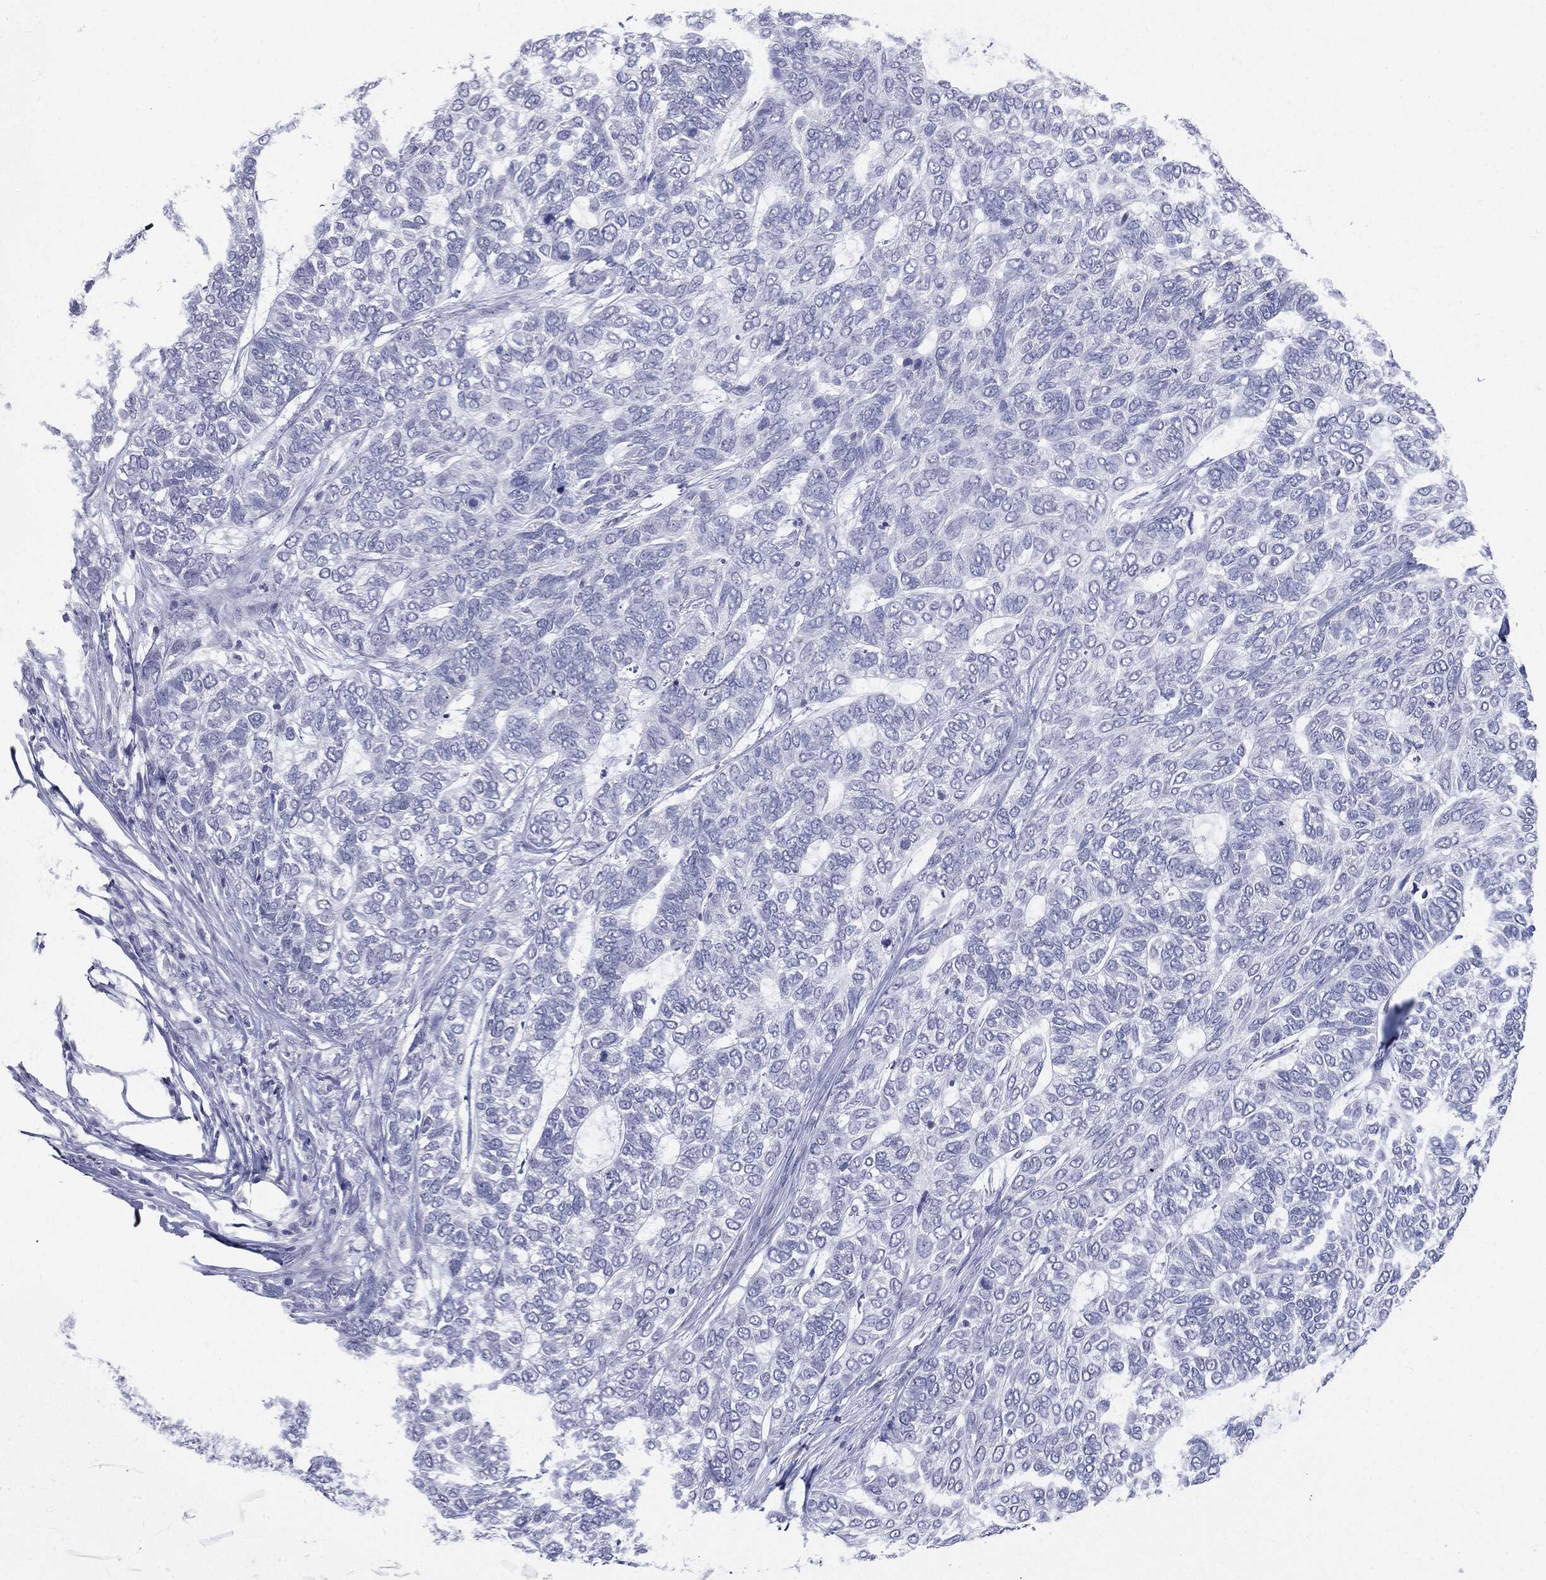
{"staining": {"intensity": "negative", "quantity": "none", "location": "none"}, "tissue": "skin cancer", "cell_type": "Tumor cells", "image_type": "cancer", "snomed": [{"axis": "morphology", "description": "Basal cell carcinoma"}, {"axis": "topography", "description": "Skin"}], "caption": "DAB immunohistochemical staining of human basal cell carcinoma (skin) exhibits no significant expression in tumor cells. (Brightfield microscopy of DAB immunohistochemistry at high magnification).", "gene": "CGB1", "patient": {"sex": "female", "age": 65}}